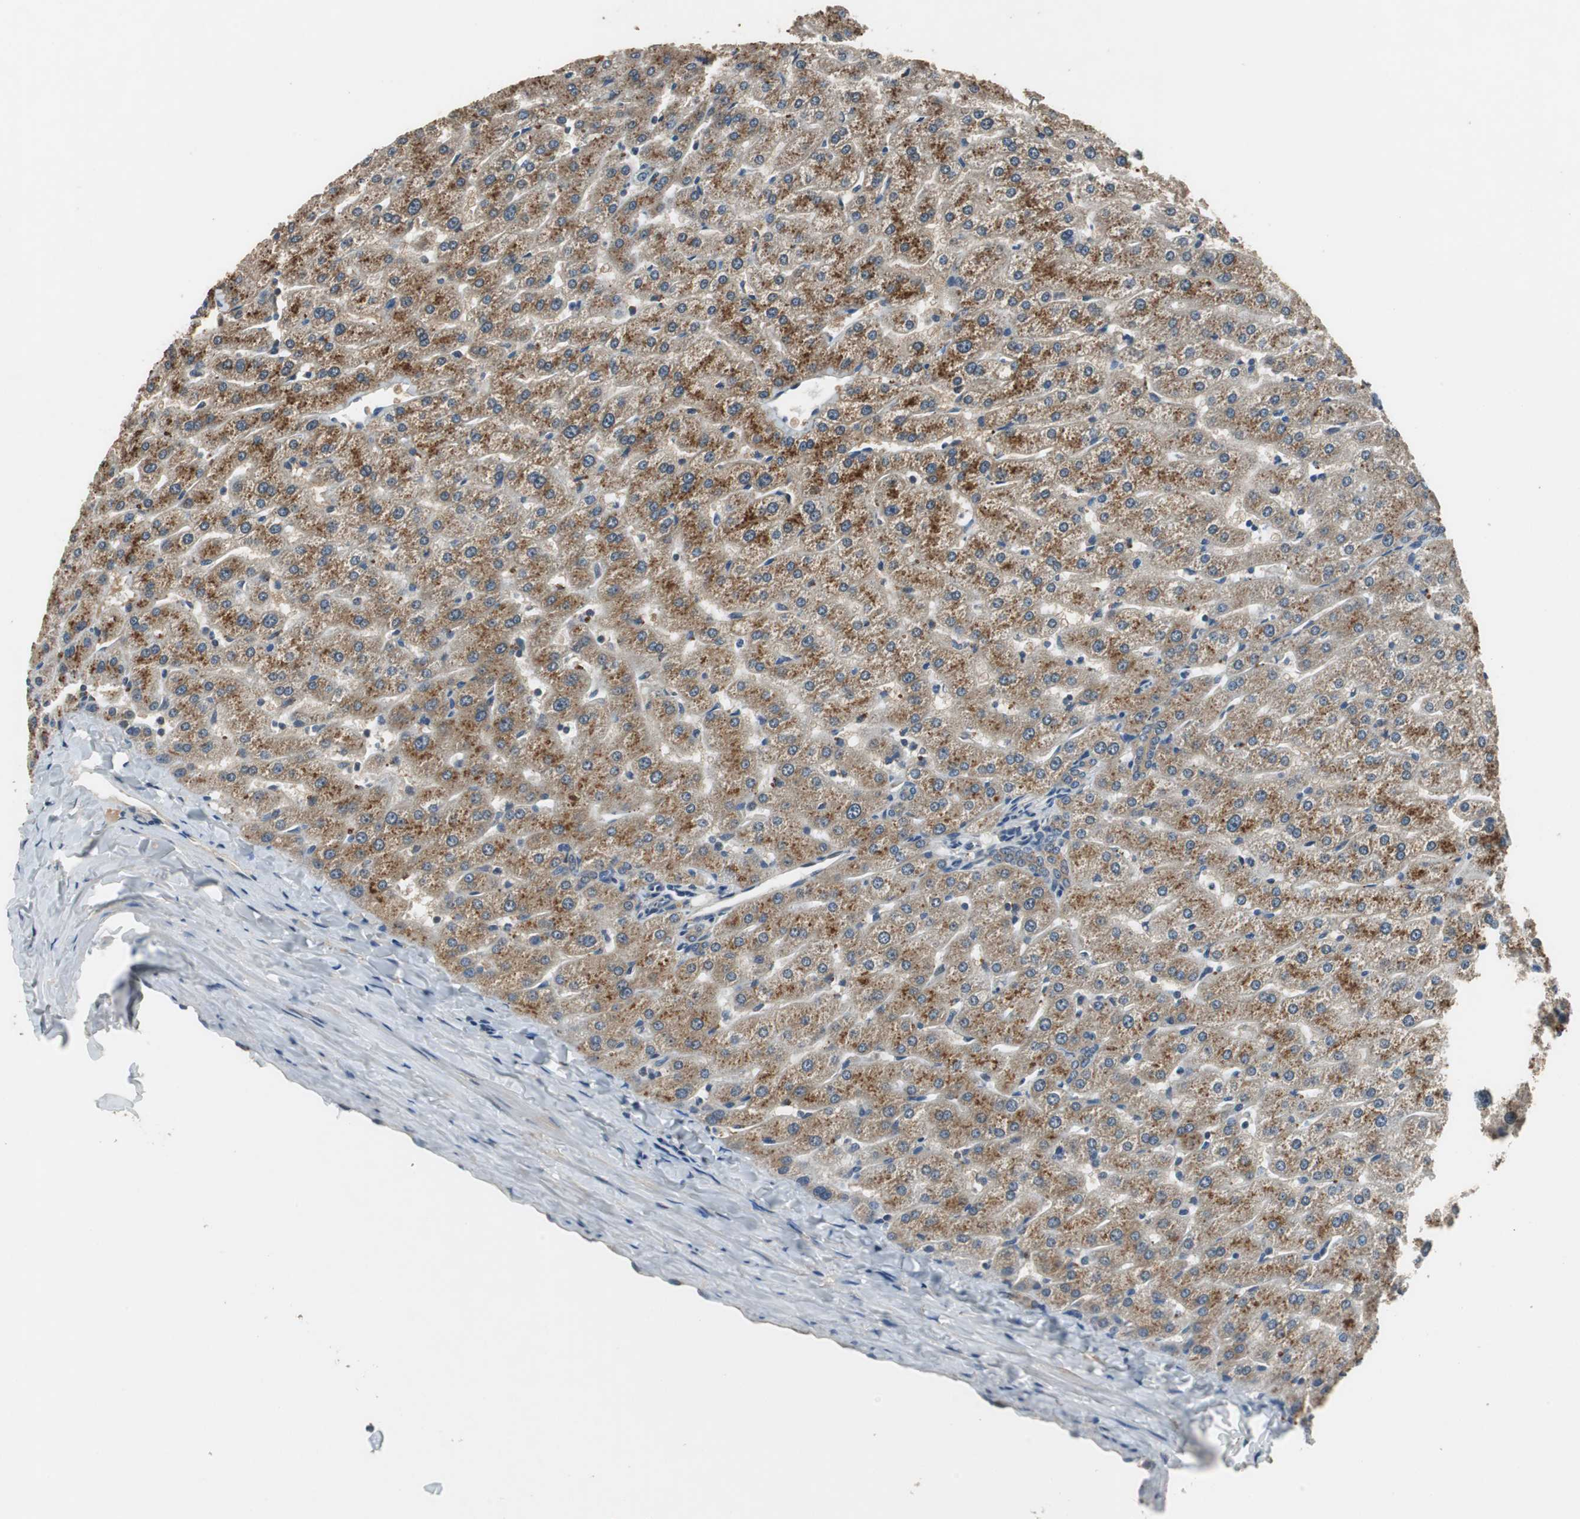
{"staining": {"intensity": "moderate", "quantity": "25%-75%", "location": "cytoplasmic/membranous"}, "tissue": "liver", "cell_type": "Cholangiocytes", "image_type": "normal", "snomed": [{"axis": "morphology", "description": "Normal tissue, NOS"}, {"axis": "morphology", "description": "Fibrosis, NOS"}, {"axis": "topography", "description": "Liver"}], "caption": "Immunohistochemistry photomicrograph of unremarkable liver: human liver stained using IHC exhibits medium levels of moderate protein expression localized specifically in the cytoplasmic/membranous of cholangiocytes, appearing as a cytoplasmic/membranous brown color.", "gene": "PI4KB", "patient": {"sex": "female", "age": 29}}